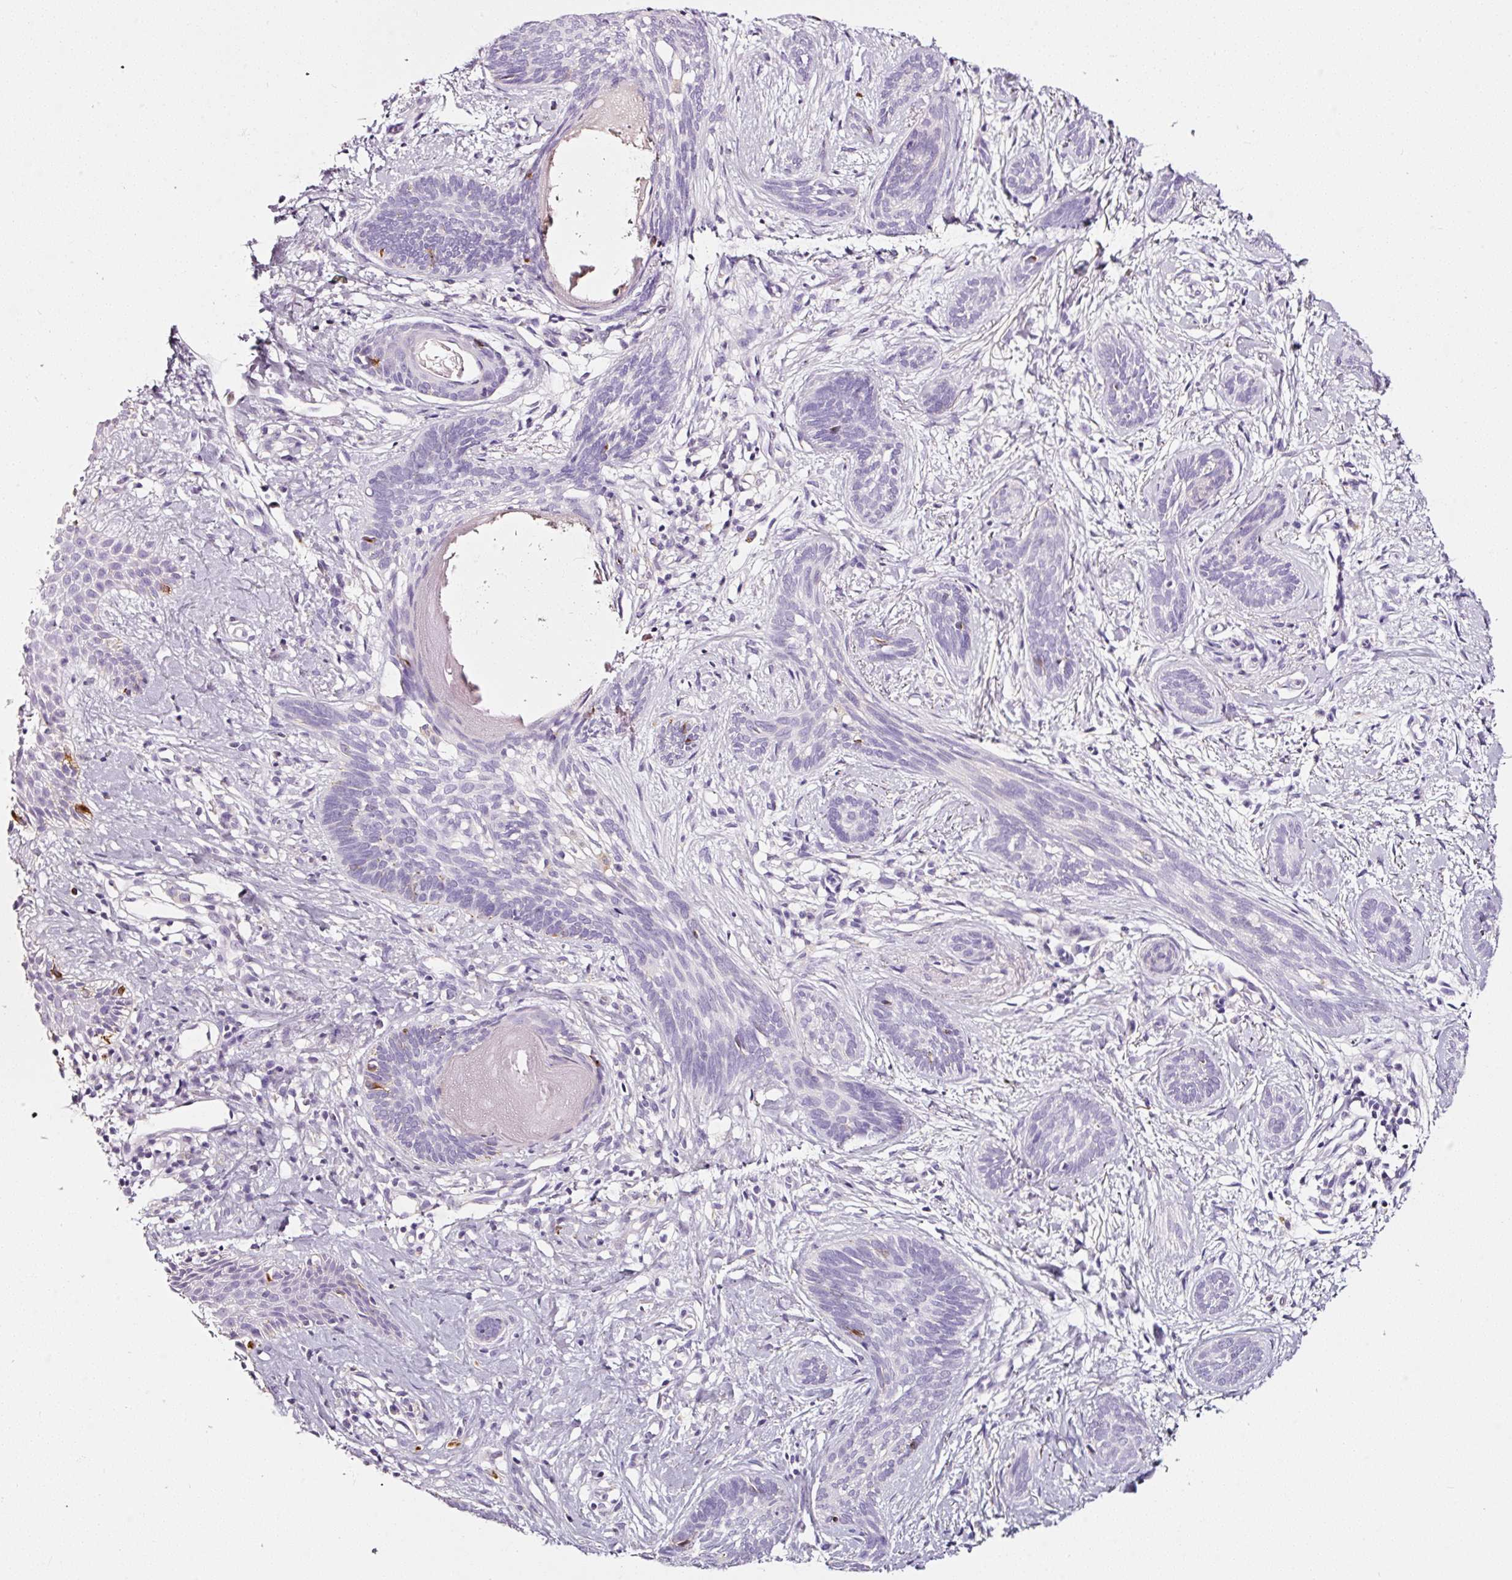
{"staining": {"intensity": "negative", "quantity": "none", "location": "none"}, "tissue": "skin cancer", "cell_type": "Tumor cells", "image_type": "cancer", "snomed": [{"axis": "morphology", "description": "Basal cell carcinoma"}, {"axis": "topography", "description": "Skin"}], "caption": "There is no significant positivity in tumor cells of skin cancer.", "gene": "CYB561A3", "patient": {"sex": "female", "age": 81}}